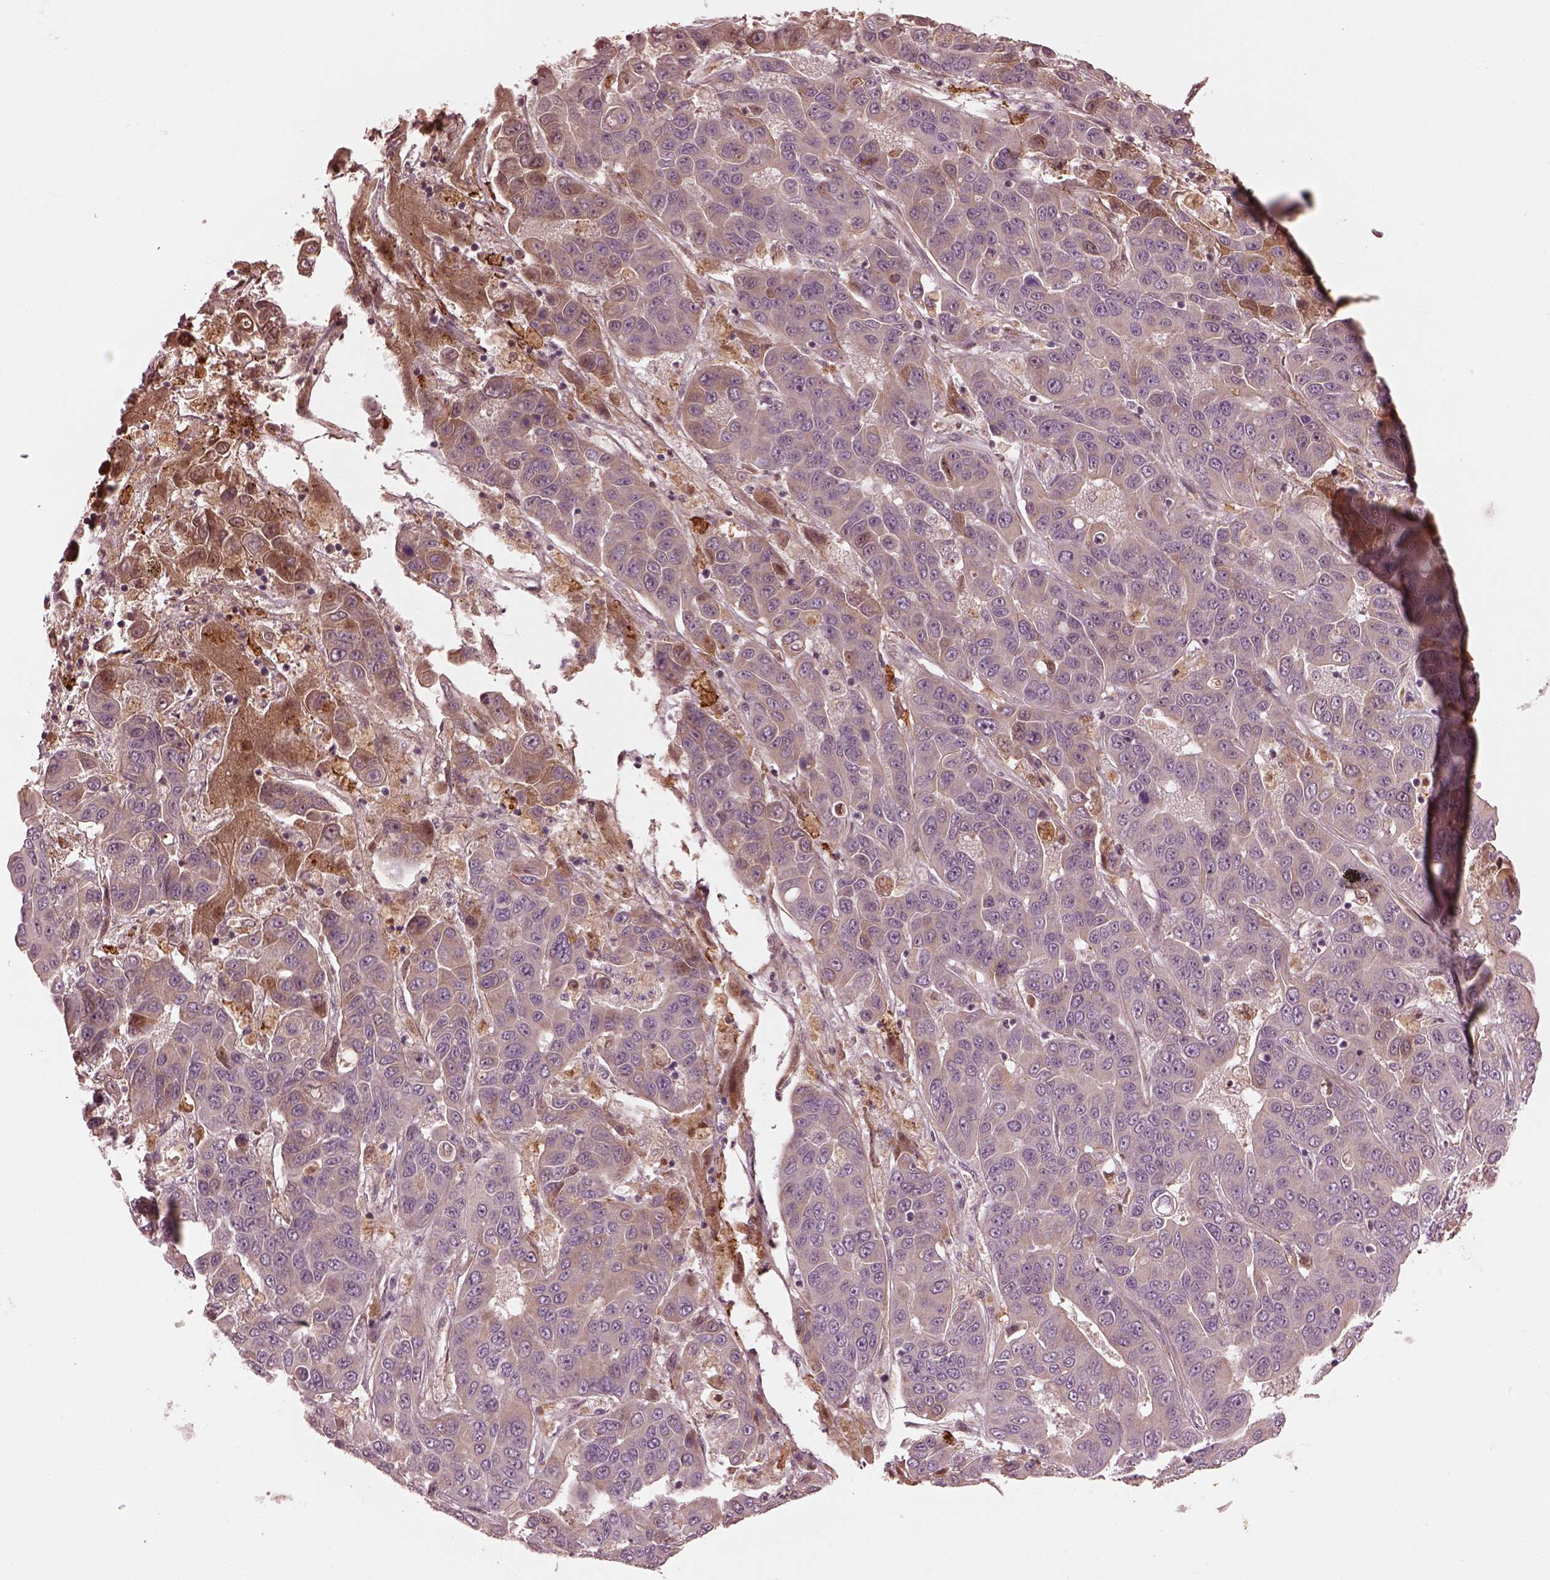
{"staining": {"intensity": "weak", "quantity": "<25%", "location": "cytoplasmic/membranous"}, "tissue": "liver cancer", "cell_type": "Tumor cells", "image_type": "cancer", "snomed": [{"axis": "morphology", "description": "Cholangiocarcinoma"}, {"axis": "topography", "description": "Liver"}], "caption": "A histopathology image of liver cancer (cholangiocarcinoma) stained for a protein demonstrates no brown staining in tumor cells.", "gene": "EFEMP1", "patient": {"sex": "female", "age": 52}}